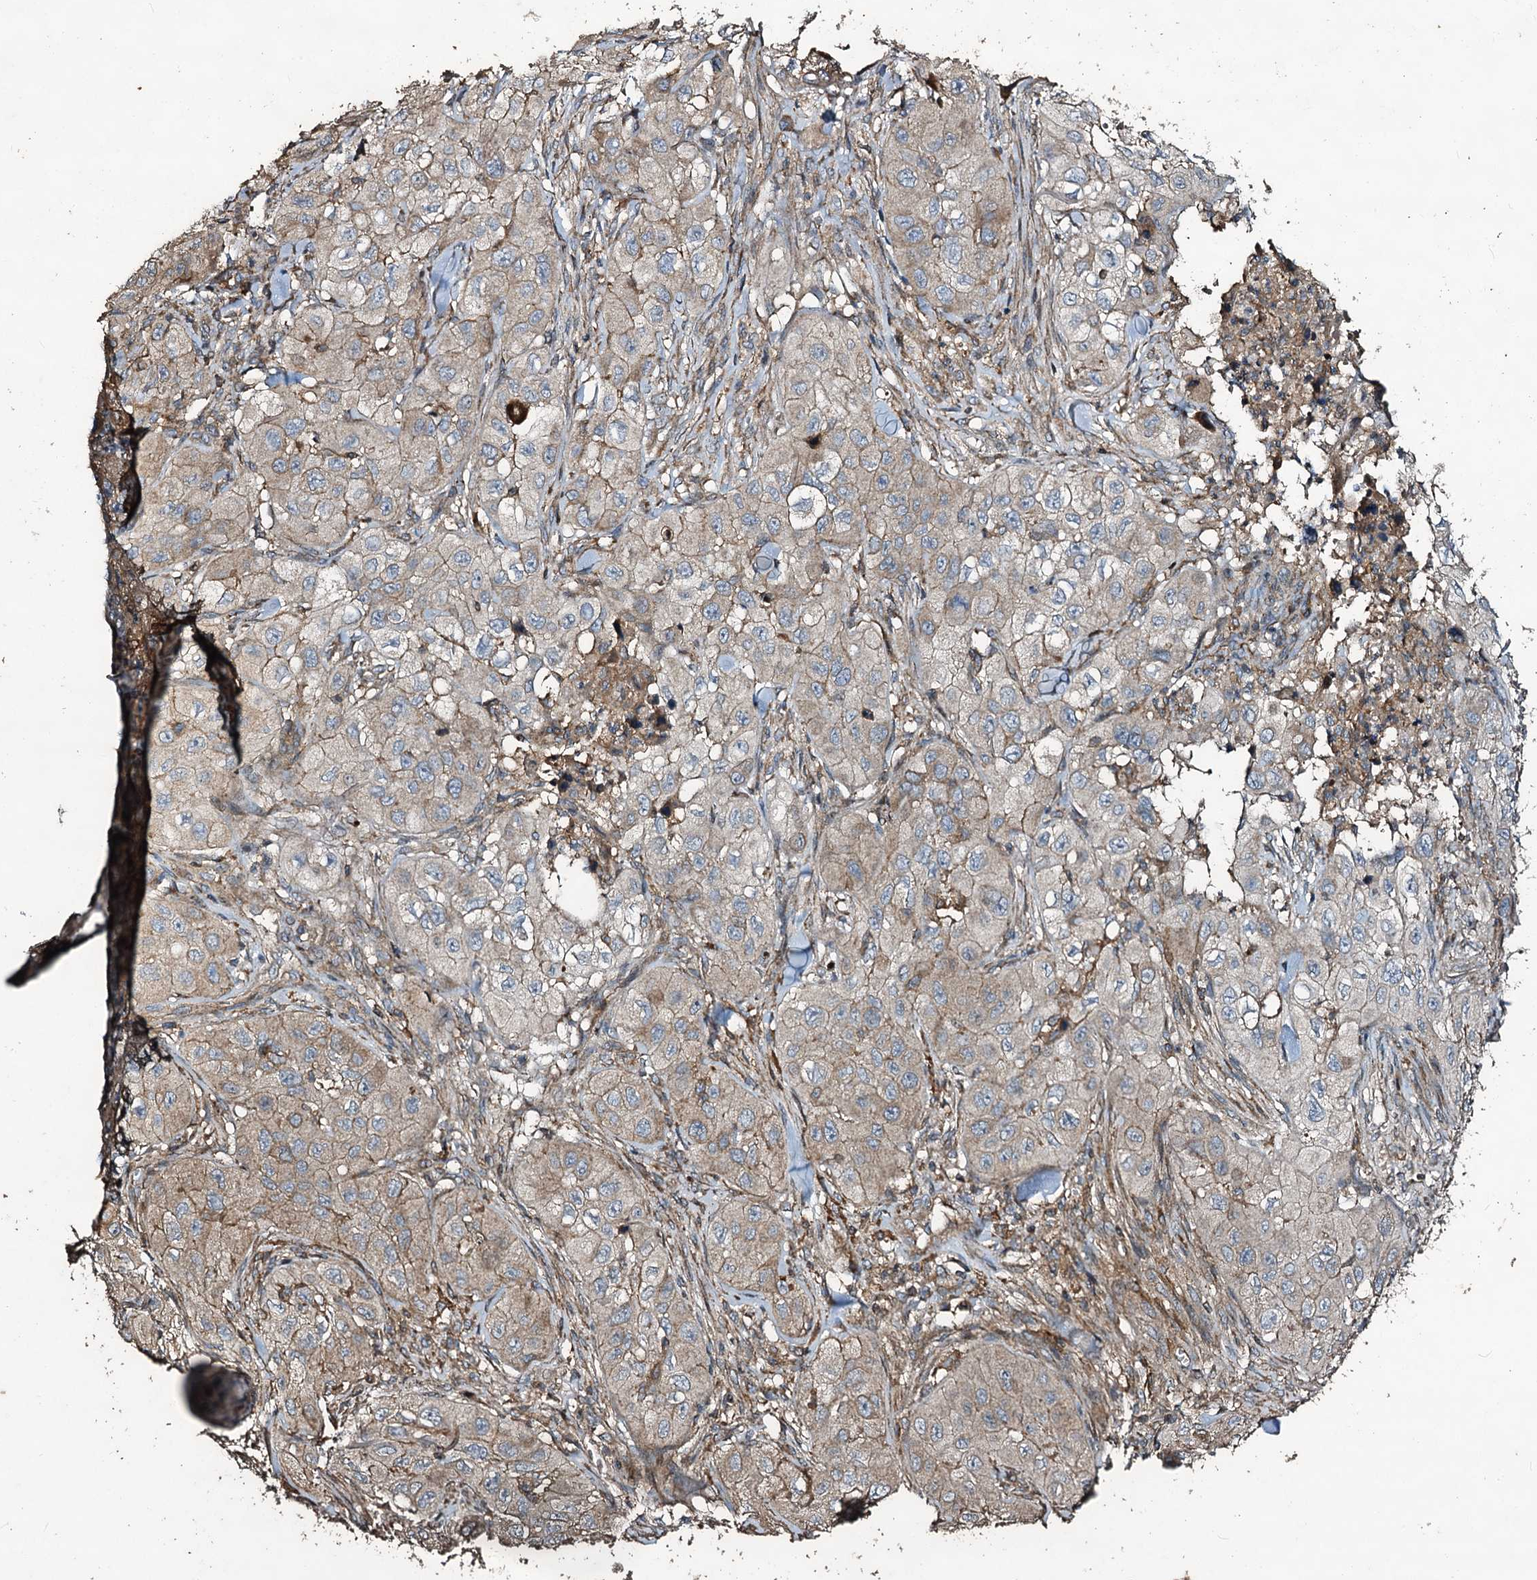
{"staining": {"intensity": "weak", "quantity": "<25%", "location": "cytoplasmic/membranous"}, "tissue": "skin cancer", "cell_type": "Tumor cells", "image_type": "cancer", "snomed": [{"axis": "morphology", "description": "Squamous cell carcinoma, NOS"}, {"axis": "topography", "description": "Skin"}, {"axis": "topography", "description": "Subcutis"}], "caption": "Skin squamous cell carcinoma was stained to show a protein in brown. There is no significant expression in tumor cells.", "gene": "NOTCH2NLA", "patient": {"sex": "male", "age": 73}}